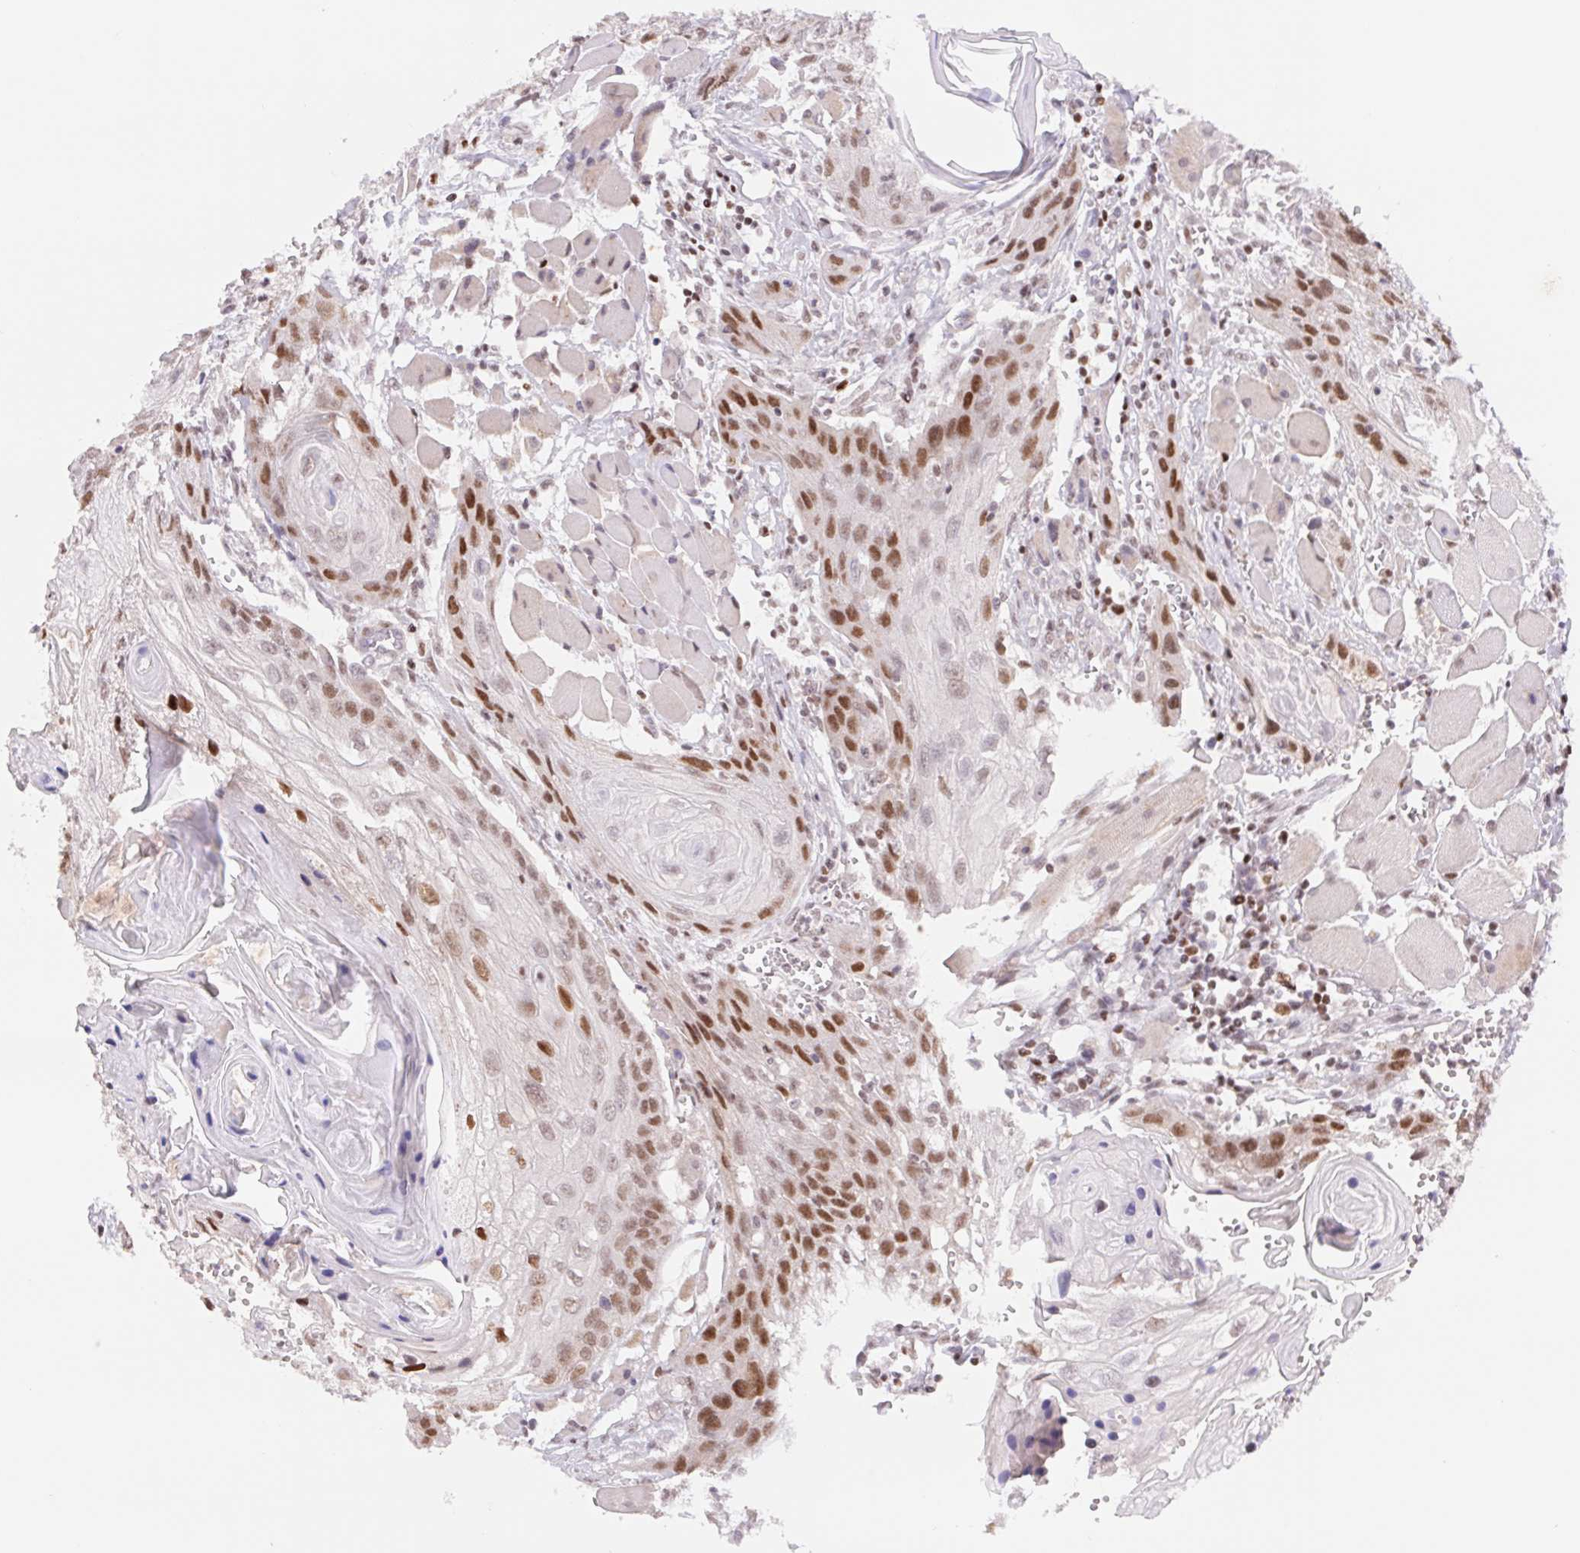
{"staining": {"intensity": "strong", "quantity": "25%-75%", "location": "nuclear"}, "tissue": "head and neck cancer", "cell_type": "Tumor cells", "image_type": "cancer", "snomed": [{"axis": "morphology", "description": "Squamous cell carcinoma, NOS"}, {"axis": "topography", "description": "Oral tissue"}, {"axis": "topography", "description": "Head-Neck"}], "caption": "Squamous cell carcinoma (head and neck) stained with a brown dye demonstrates strong nuclear positive expression in about 25%-75% of tumor cells.", "gene": "TRERF1", "patient": {"sex": "male", "age": 58}}